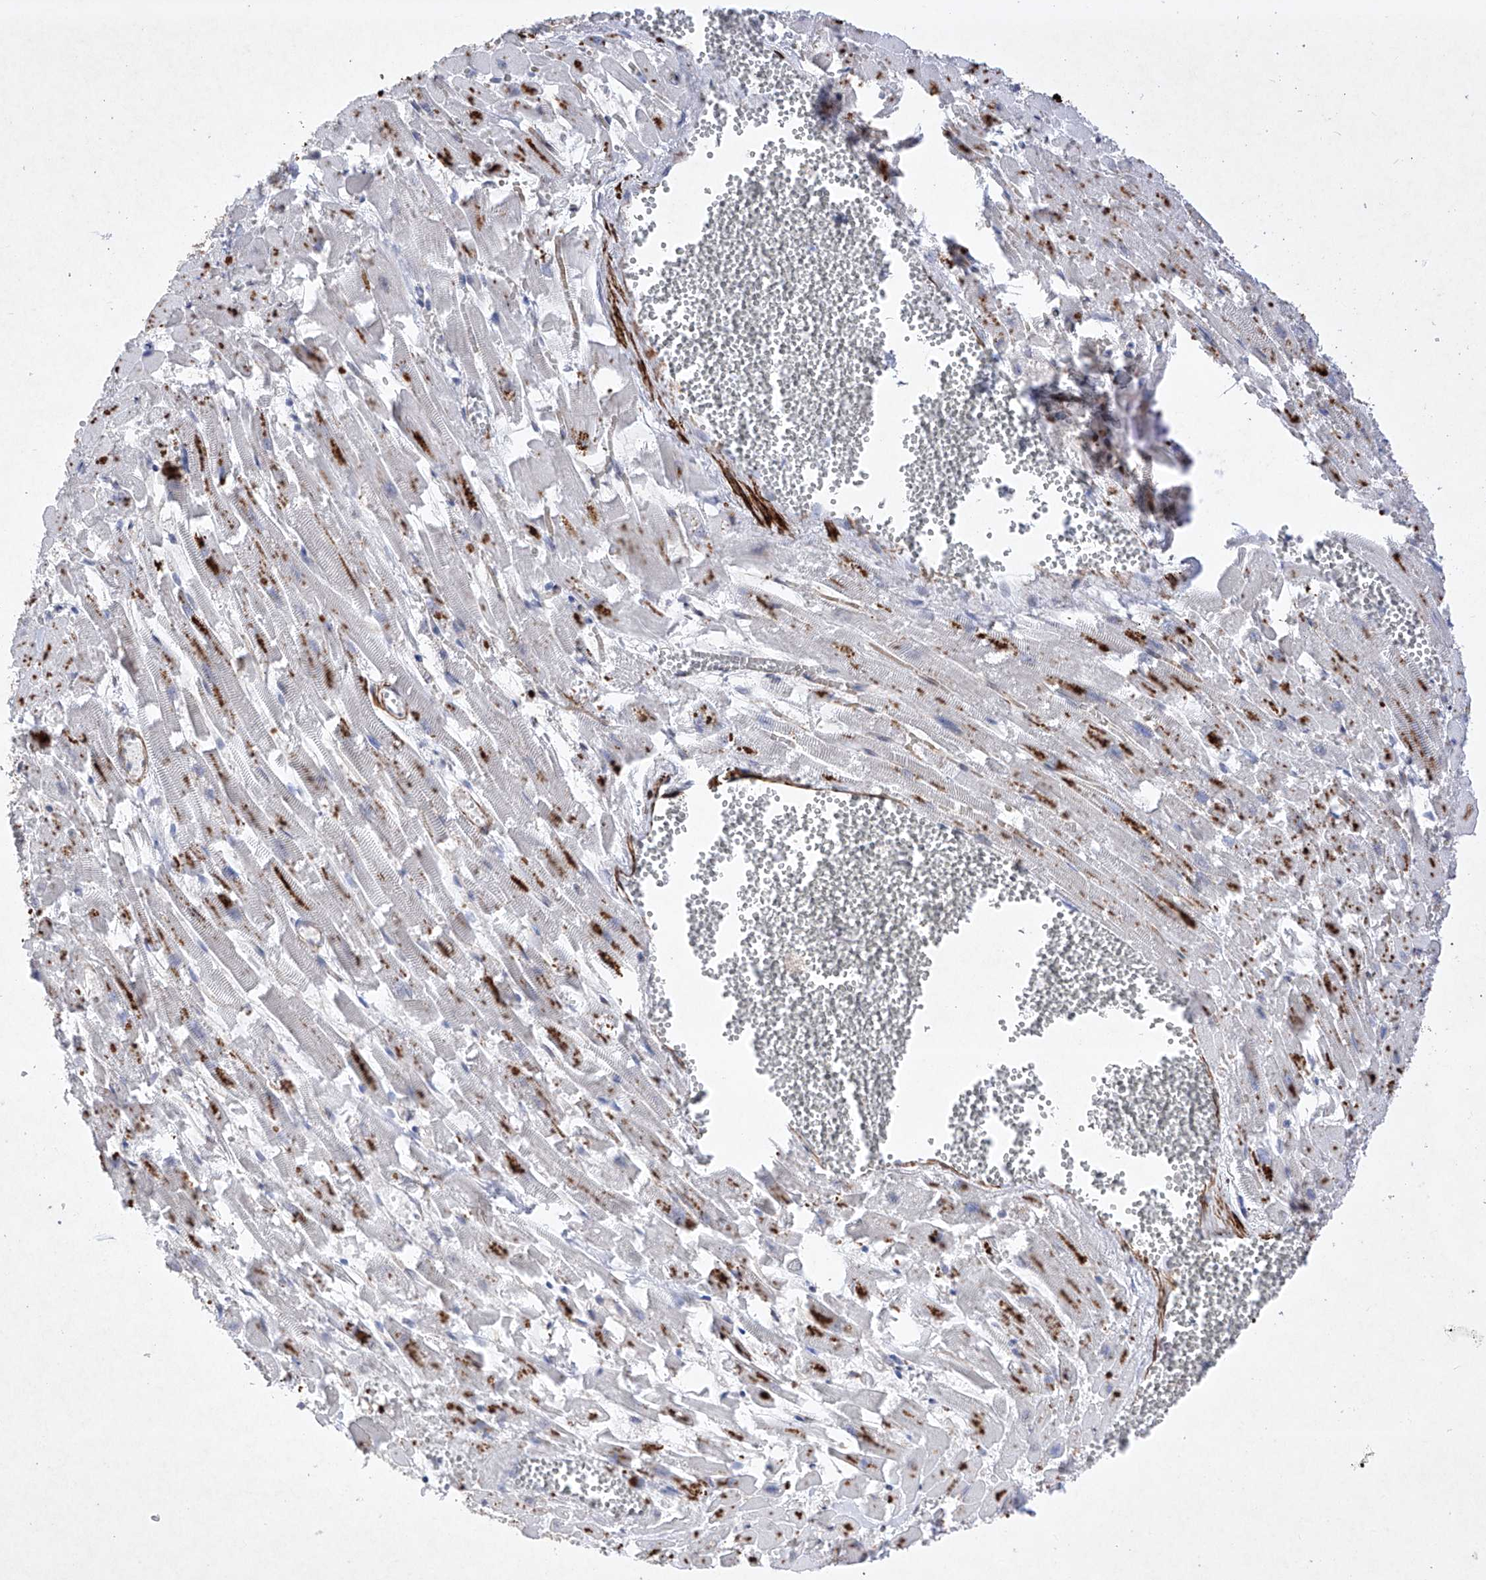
{"staining": {"intensity": "strong", "quantity": "25%-75%", "location": "cytoplasmic/membranous,nuclear"}, "tissue": "heart muscle", "cell_type": "Cardiomyocytes", "image_type": "normal", "snomed": [{"axis": "morphology", "description": "Normal tissue, NOS"}, {"axis": "topography", "description": "Heart"}], "caption": "About 25%-75% of cardiomyocytes in benign human heart muscle exhibit strong cytoplasmic/membranous,nuclear protein staining as visualized by brown immunohistochemical staining.", "gene": "NFATC4", "patient": {"sex": "female", "age": 64}}